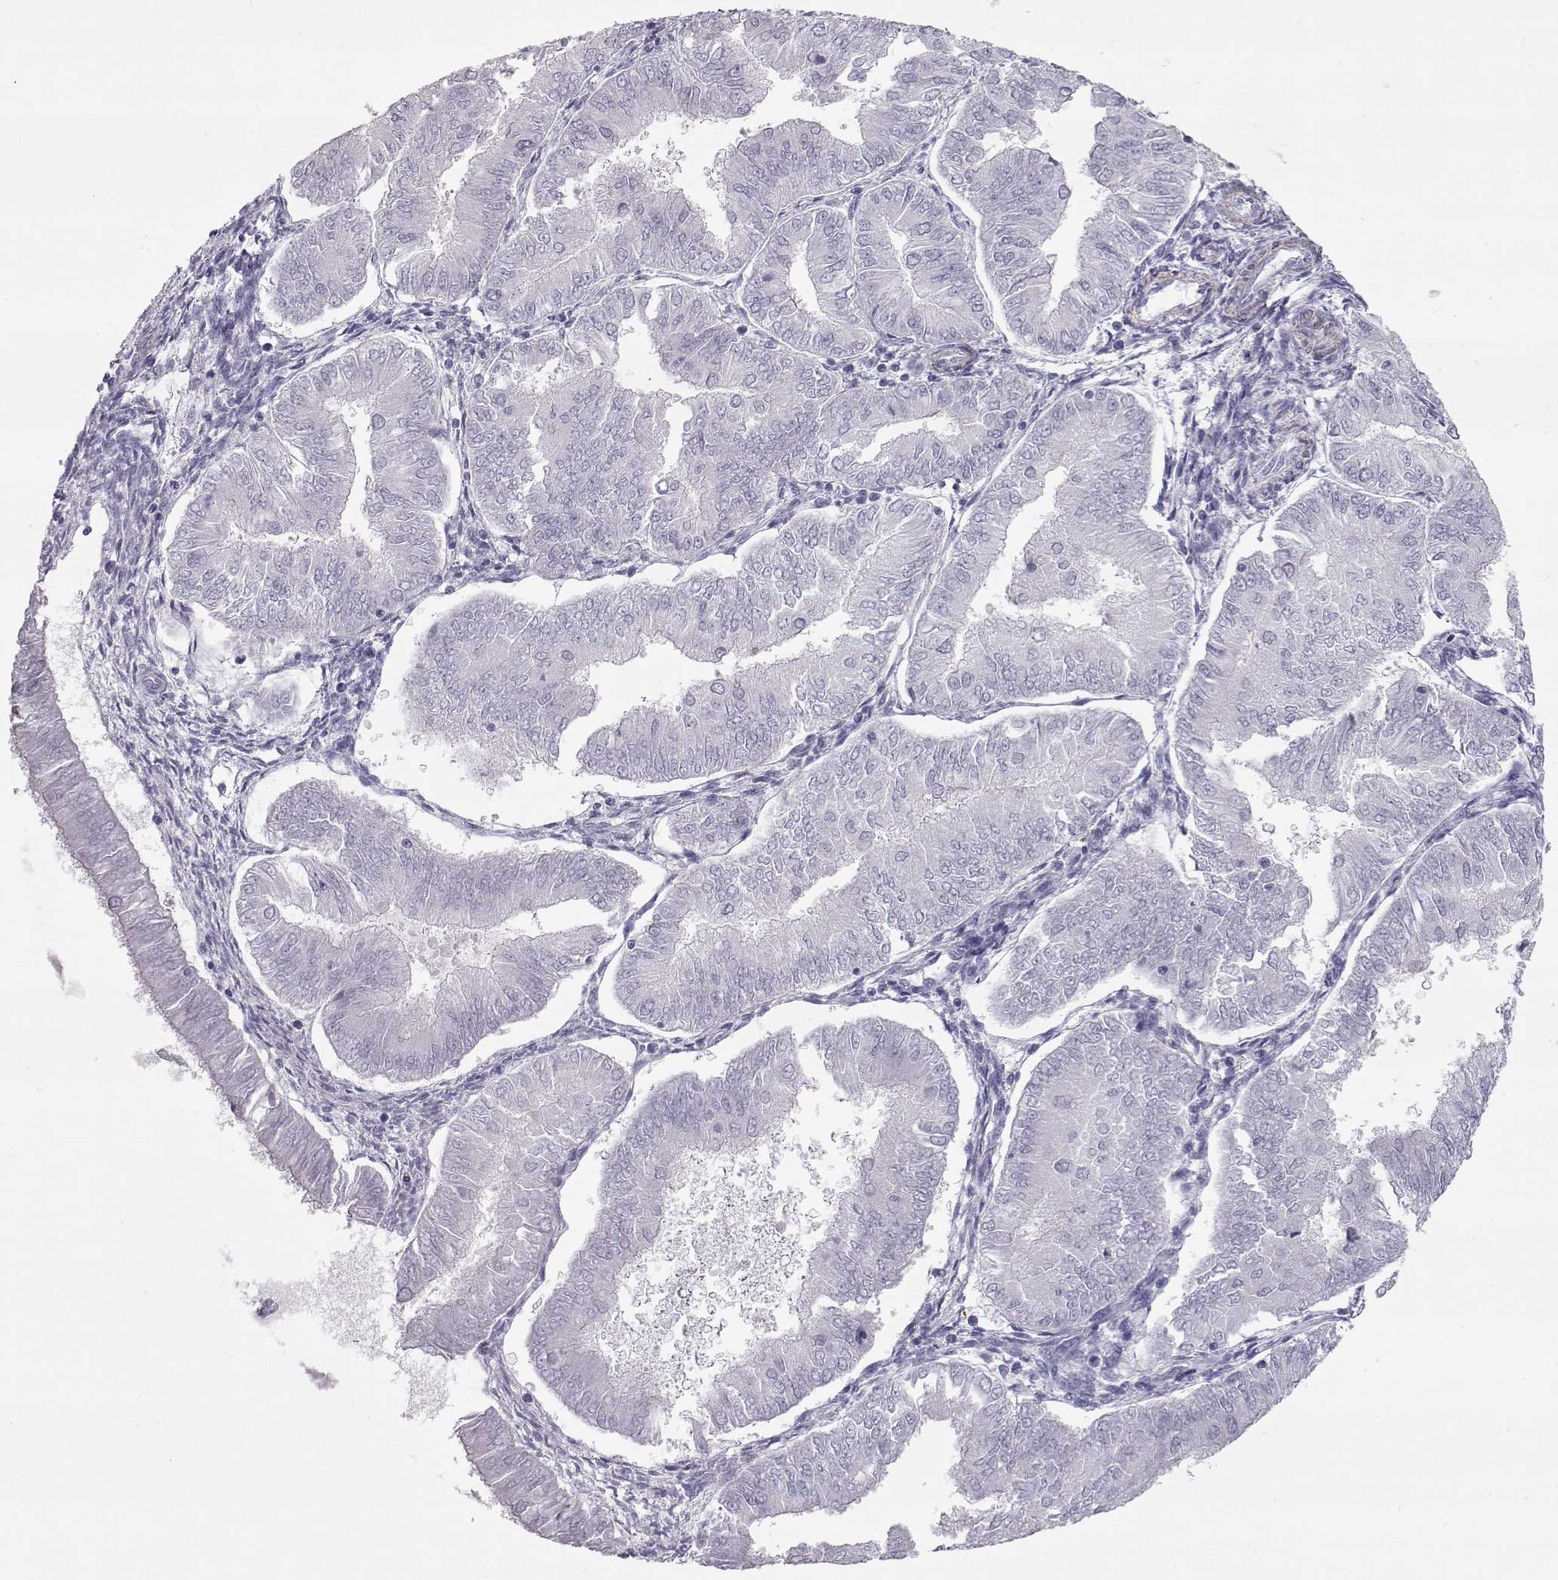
{"staining": {"intensity": "negative", "quantity": "none", "location": "none"}, "tissue": "endometrial cancer", "cell_type": "Tumor cells", "image_type": "cancer", "snomed": [{"axis": "morphology", "description": "Adenocarcinoma, NOS"}, {"axis": "topography", "description": "Endometrium"}], "caption": "Photomicrograph shows no protein staining in tumor cells of endometrial cancer tissue. (Brightfield microscopy of DAB (3,3'-diaminobenzidine) immunohistochemistry at high magnification).", "gene": "SLITRK3", "patient": {"sex": "female", "age": 53}}